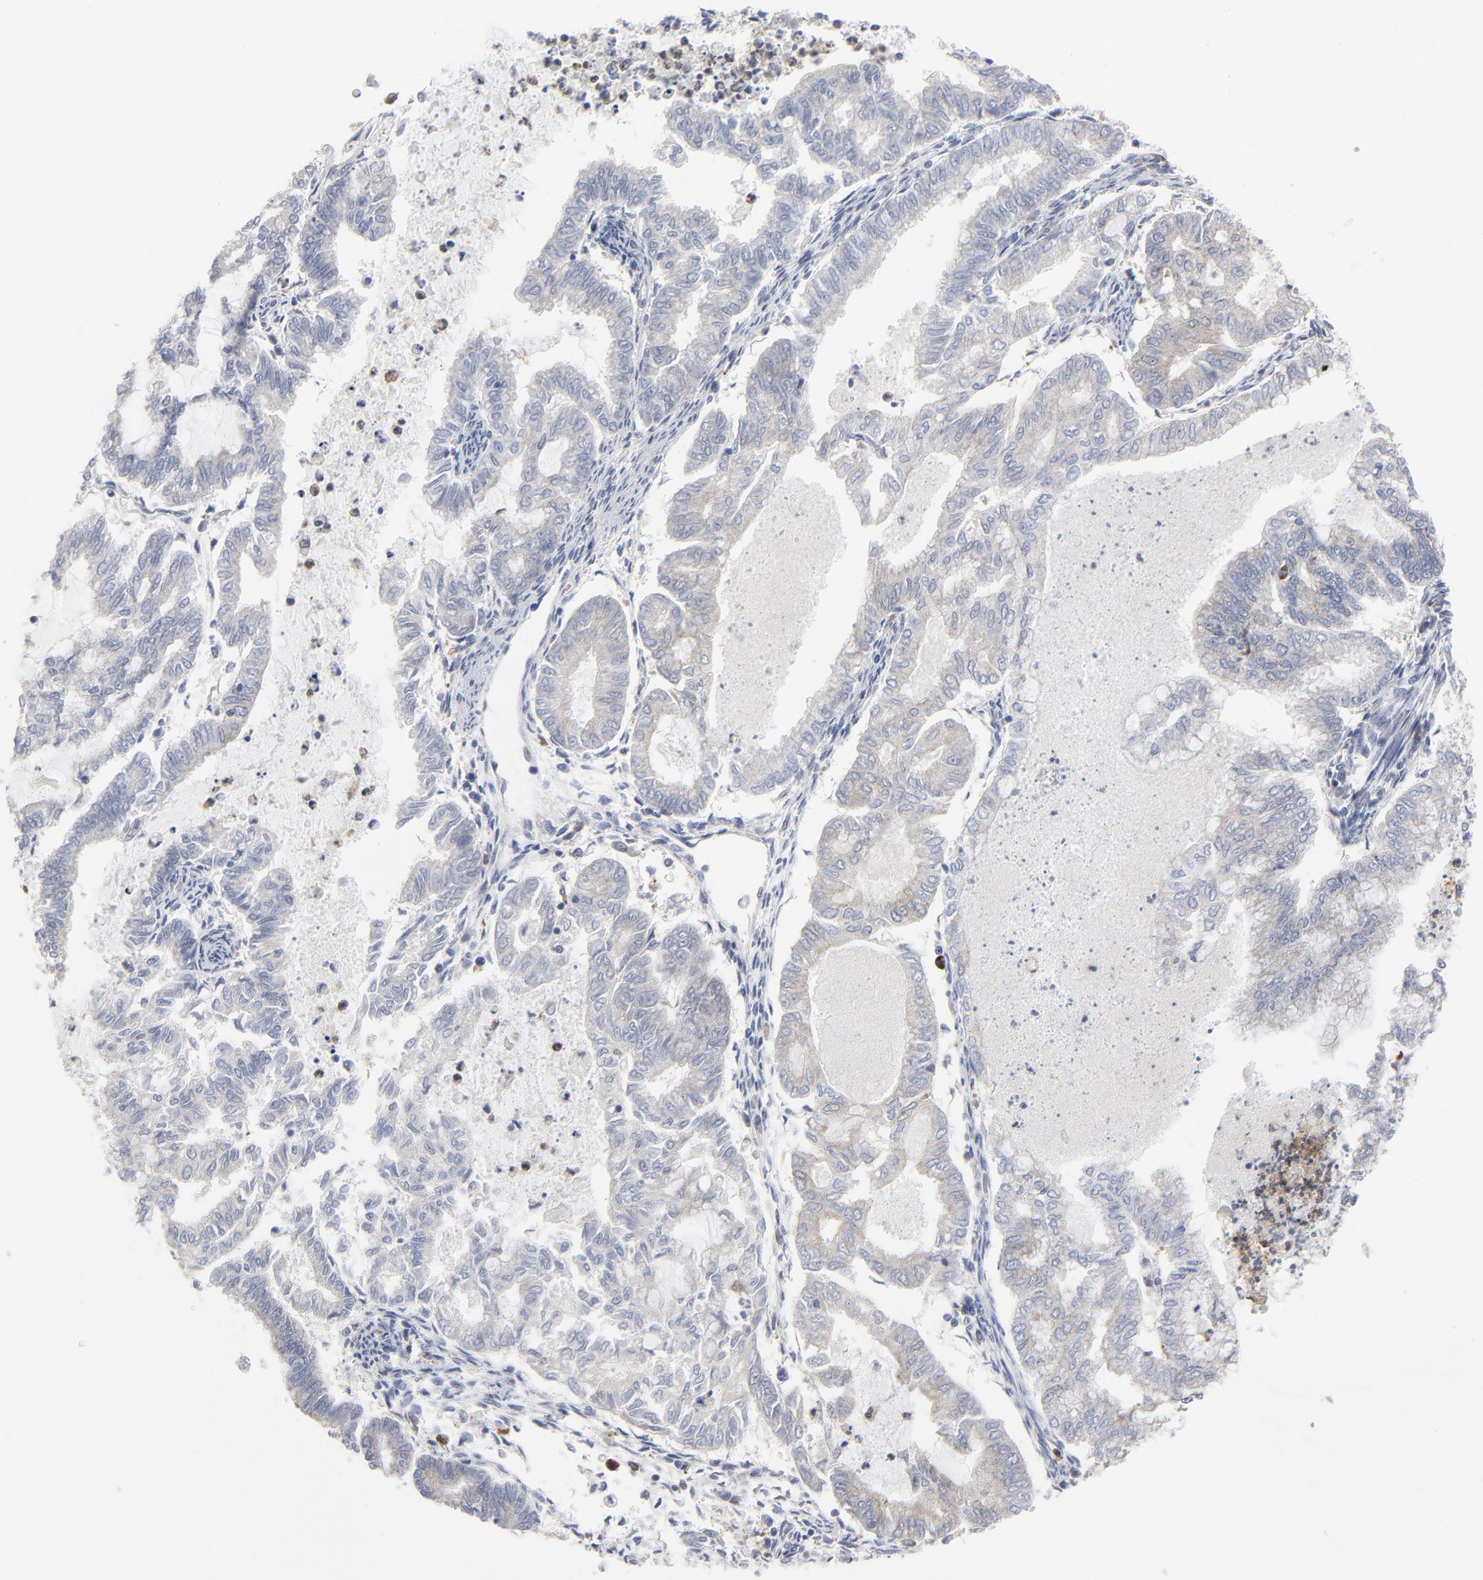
{"staining": {"intensity": "weak", "quantity": "25%-75%", "location": "cytoplasmic/membranous"}, "tissue": "endometrial cancer", "cell_type": "Tumor cells", "image_type": "cancer", "snomed": [{"axis": "morphology", "description": "Adenocarcinoma, NOS"}, {"axis": "topography", "description": "Endometrium"}], "caption": "Adenocarcinoma (endometrial) stained with a protein marker shows weak staining in tumor cells.", "gene": "BID", "patient": {"sex": "female", "age": 79}}